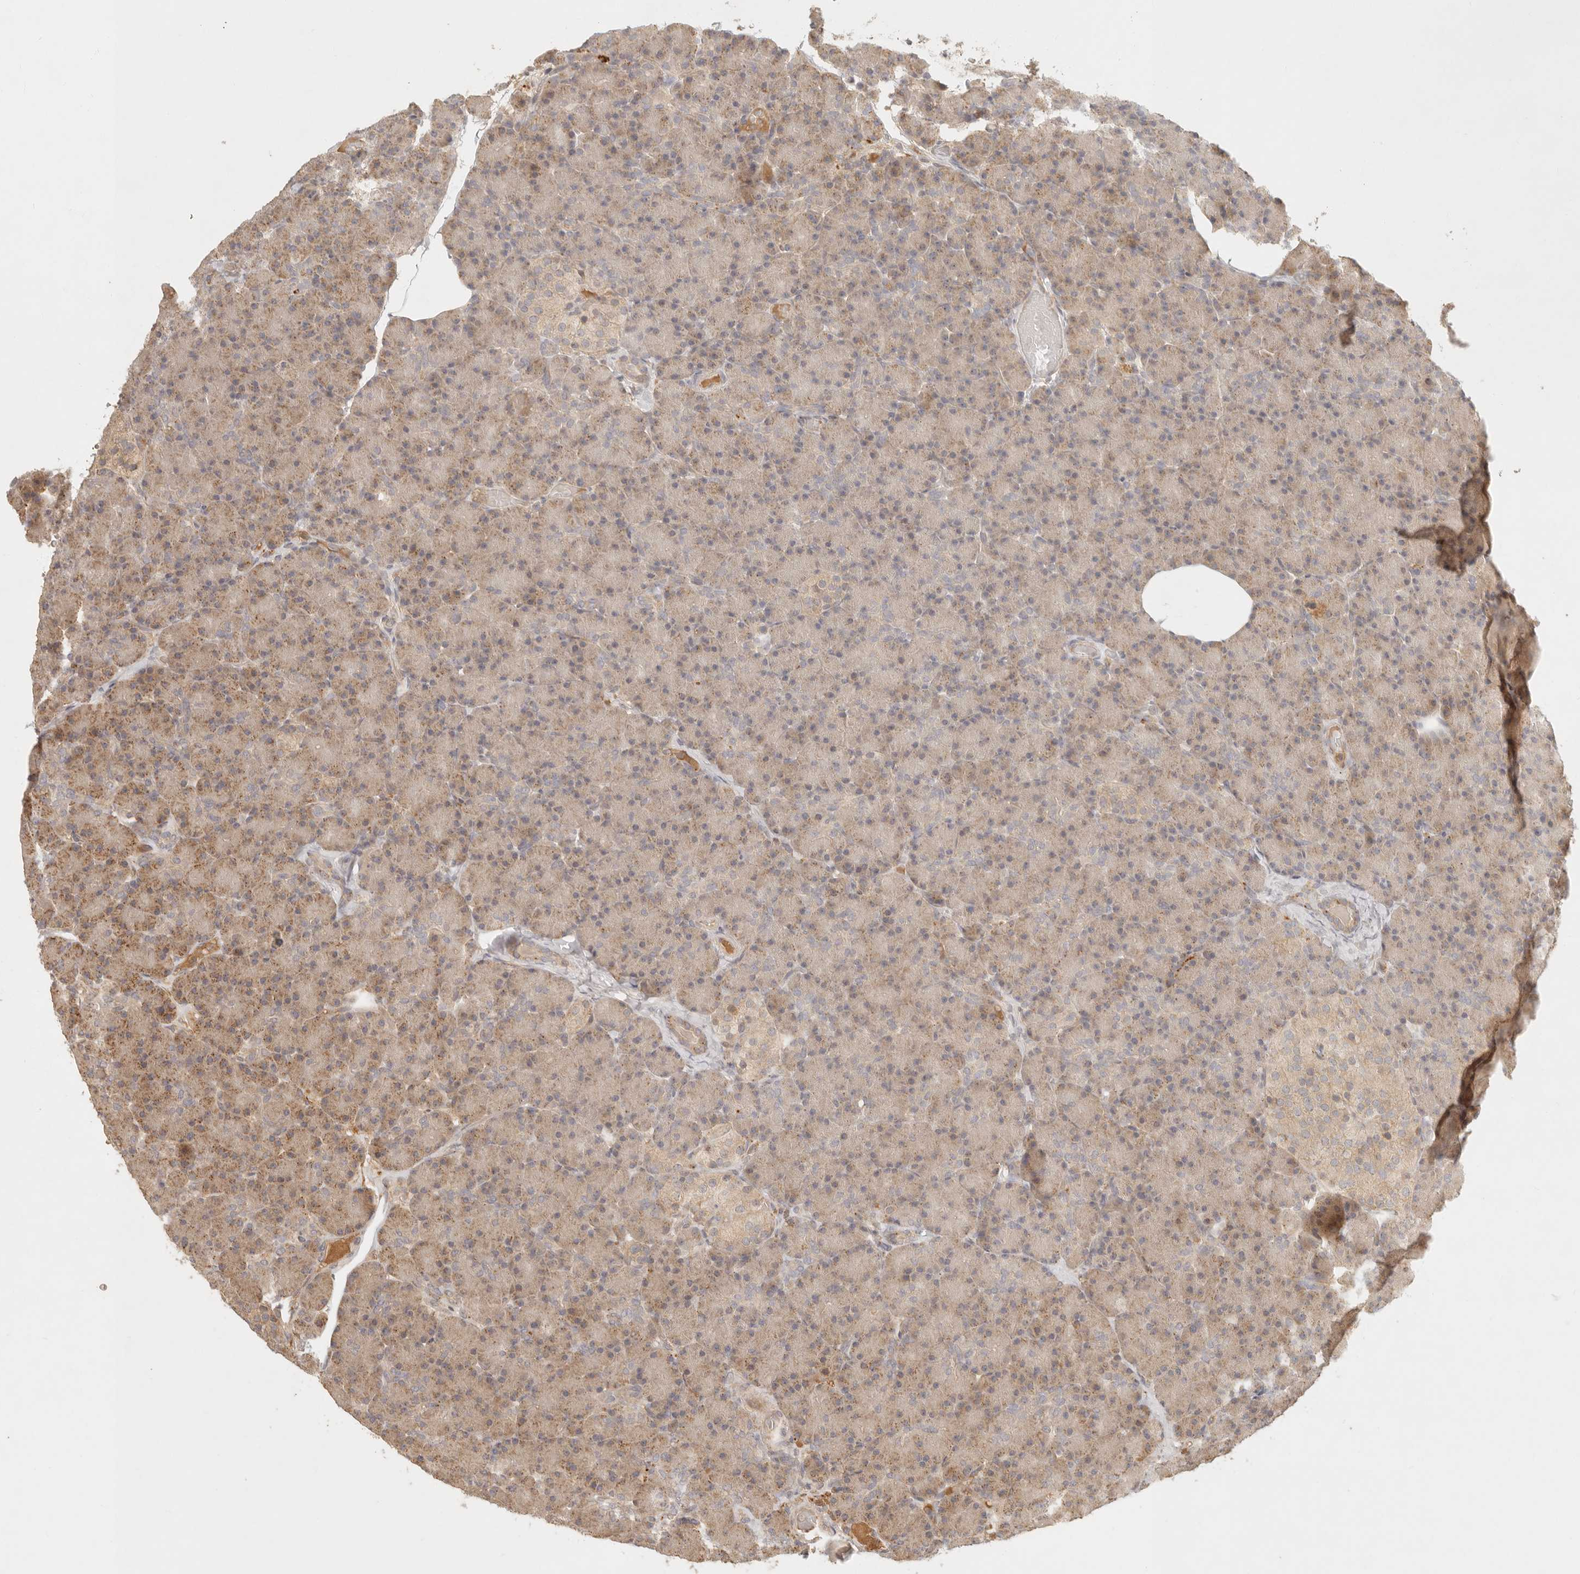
{"staining": {"intensity": "moderate", "quantity": "25%-75%", "location": "cytoplasmic/membranous"}, "tissue": "pancreas", "cell_type": "Exocrine glandular cells", "image_type": "normal", "snomed": [{"axis": "morphology", "description": "Normal tissue, NOS"}, {"axis": "topography", "description": "Pancreas"}], "caption": "This micrograph exhibits immunohistochemistry staining of benign pancreas, with medium moderate cytoplasmic/membranous staining in about 25%-75% of exocrine glandular cells.", "gene": "ANKRD61", "patient": {"sex": "female", "age": 43}}